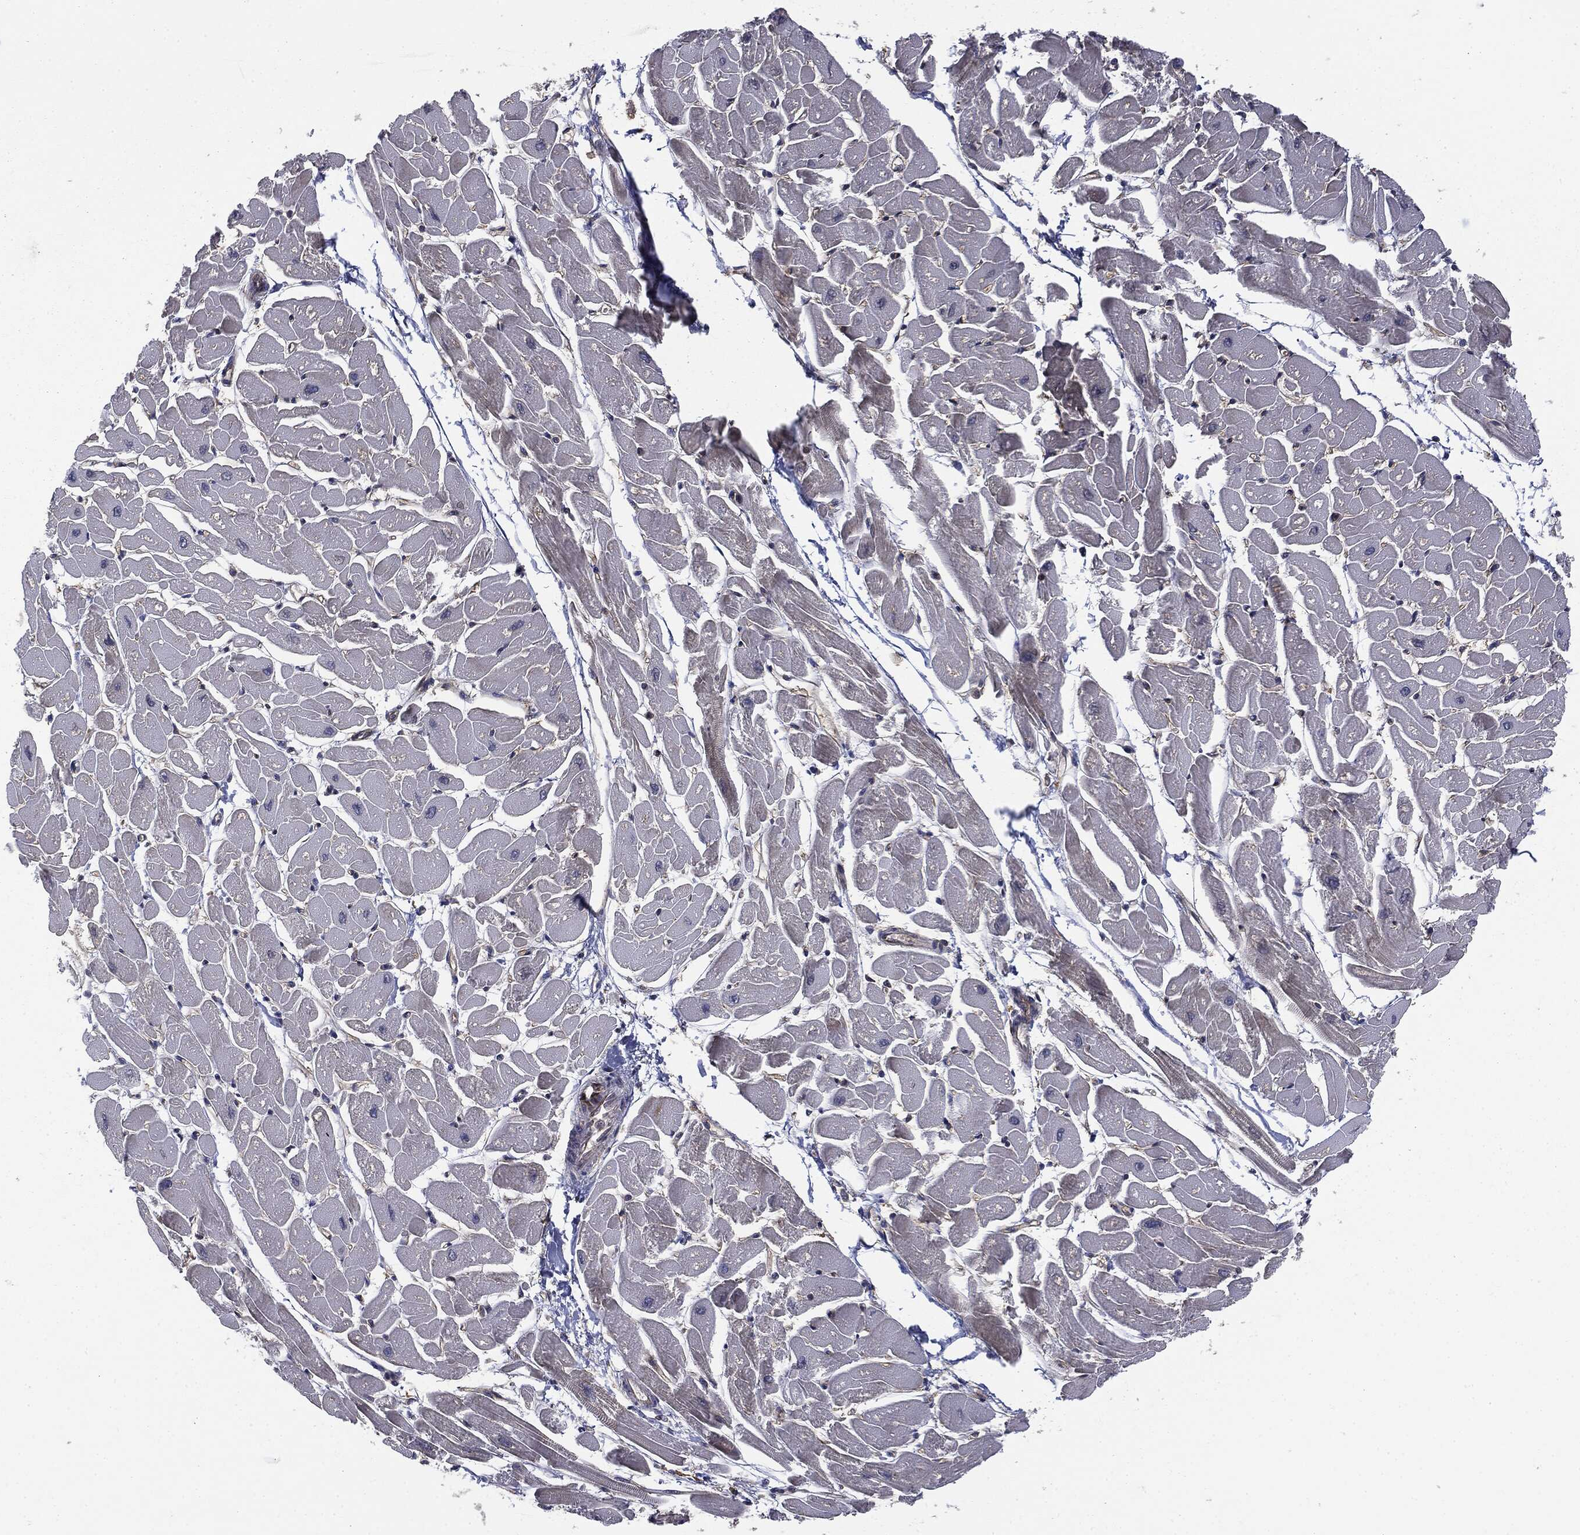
{"staining": {"intensity": "moderate", "quantity": "<25%", "location": "cytoplasmic/membranous"}, "tissue": "heart muscle", "cell_type": "Cardiomyocytes", "image_type": "normal", "snomed": [{"axis": "morphology", "description": "Normal tissue, NOS"}, {"axis": "topography", "description": "Heart"}], "caption": "Immunohistochemical staining of benign heart muscle displays low levels of moderate cytoplasmic/membranous staining in approximately <25% of cardiomyocytes.", "gene": "EIF2AK2", "patient": {"sex": "male", "age": 57}}